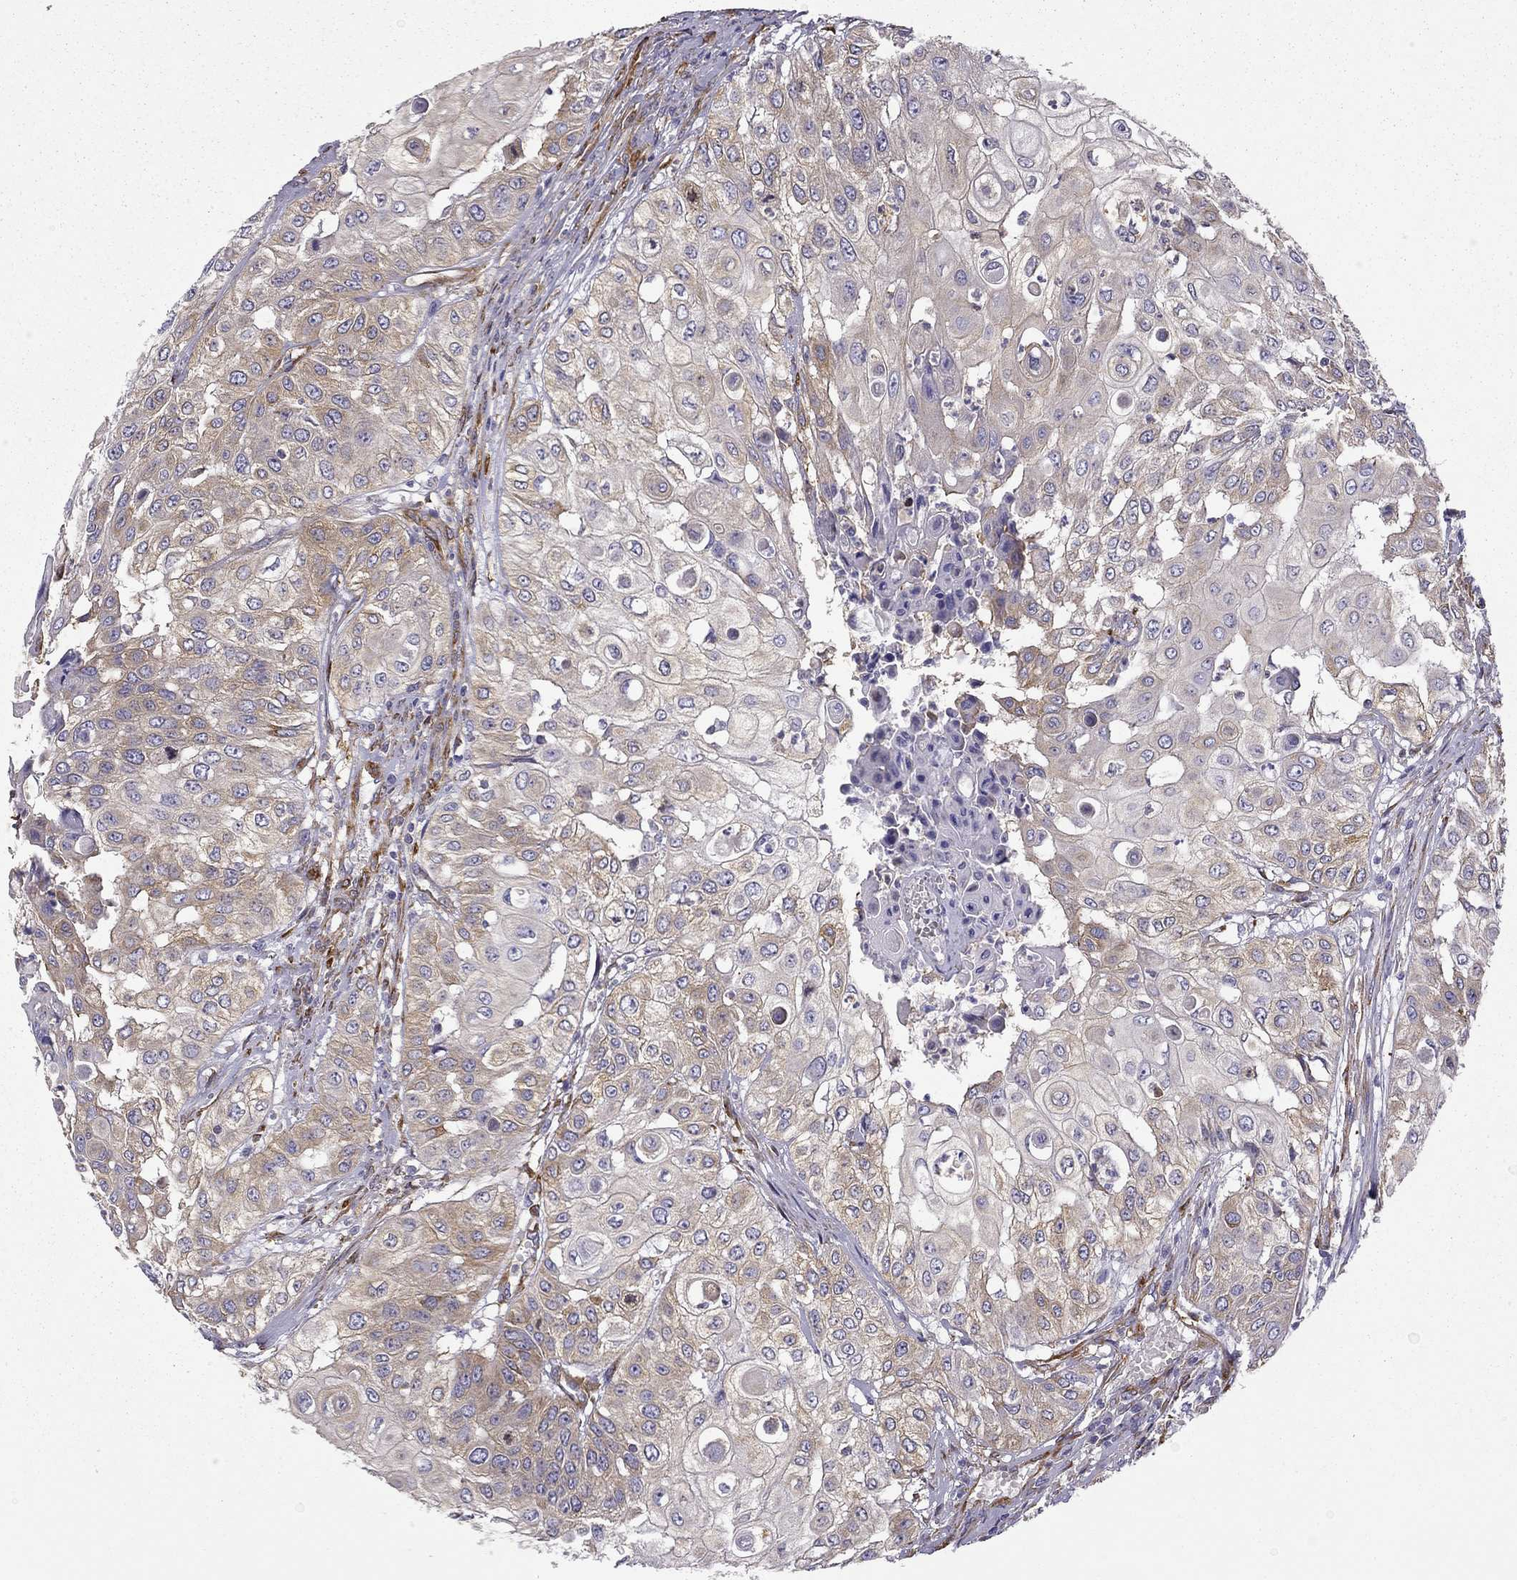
{"staining": {"intensity": "moderate", "quantity": "<25%", "location": "cytoplasmic/membranous"}, "tissue": "urothelial cancer", "cell_type": "Tumor cells", "image_type": "cancer", "snomed": [{"axis": "morphology", "description": "Urothelial carcinoma, High grade"}, {"axis": "topography", "description": "Urinary bladder"}], "caption": "Urothelial cancer was stained to show a protein in brown. There is low levels of moderate cytoplasmic/membranous expression in about <25% of tumor cells. Ihc stains the protein of interest in brown and the nuclei are stained blue.", "gene": "MAP4", "patient": {"sex": "female", "age": 79}}